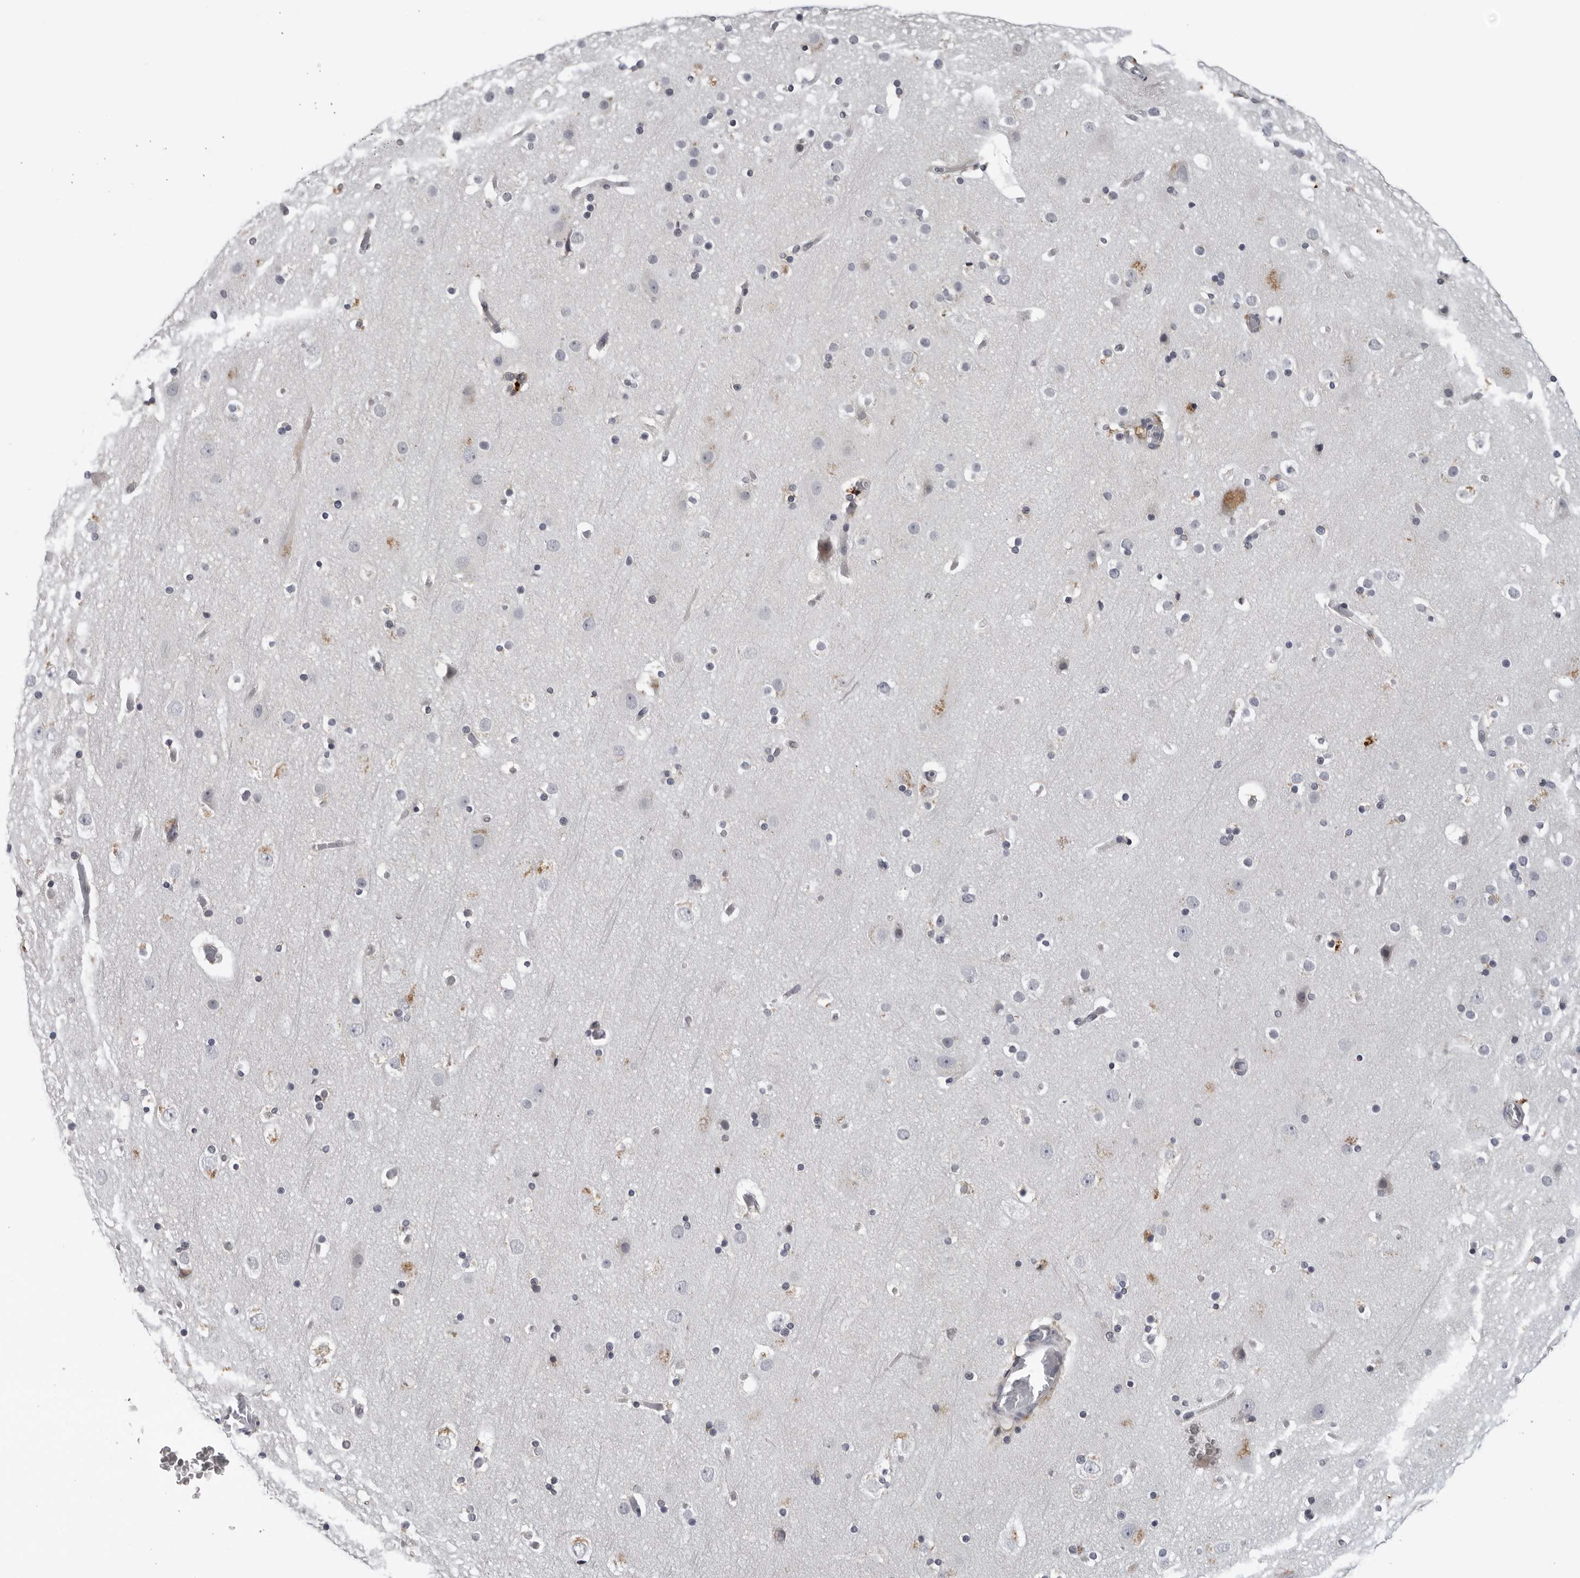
{"staining": {"intensity": "negative", "quantity": "none", "location": "none"}, "tissue": "cerebral cortex", "cell_type": "Endothelial cells", "image_type": "normal", "snomed": [{"axis": "morphology", "description": "Normal tissue, NOS"}, {"axis": "topography", "description": "Cerebral cortex"}], "caption": "An immunohistochemistry histopathology image of benign cerebral cortex is shown. There is no staining in endothelial cells of cerebral cortex.", "gene": "CPT2", "patient": {"sex": "male", "age": 57}}